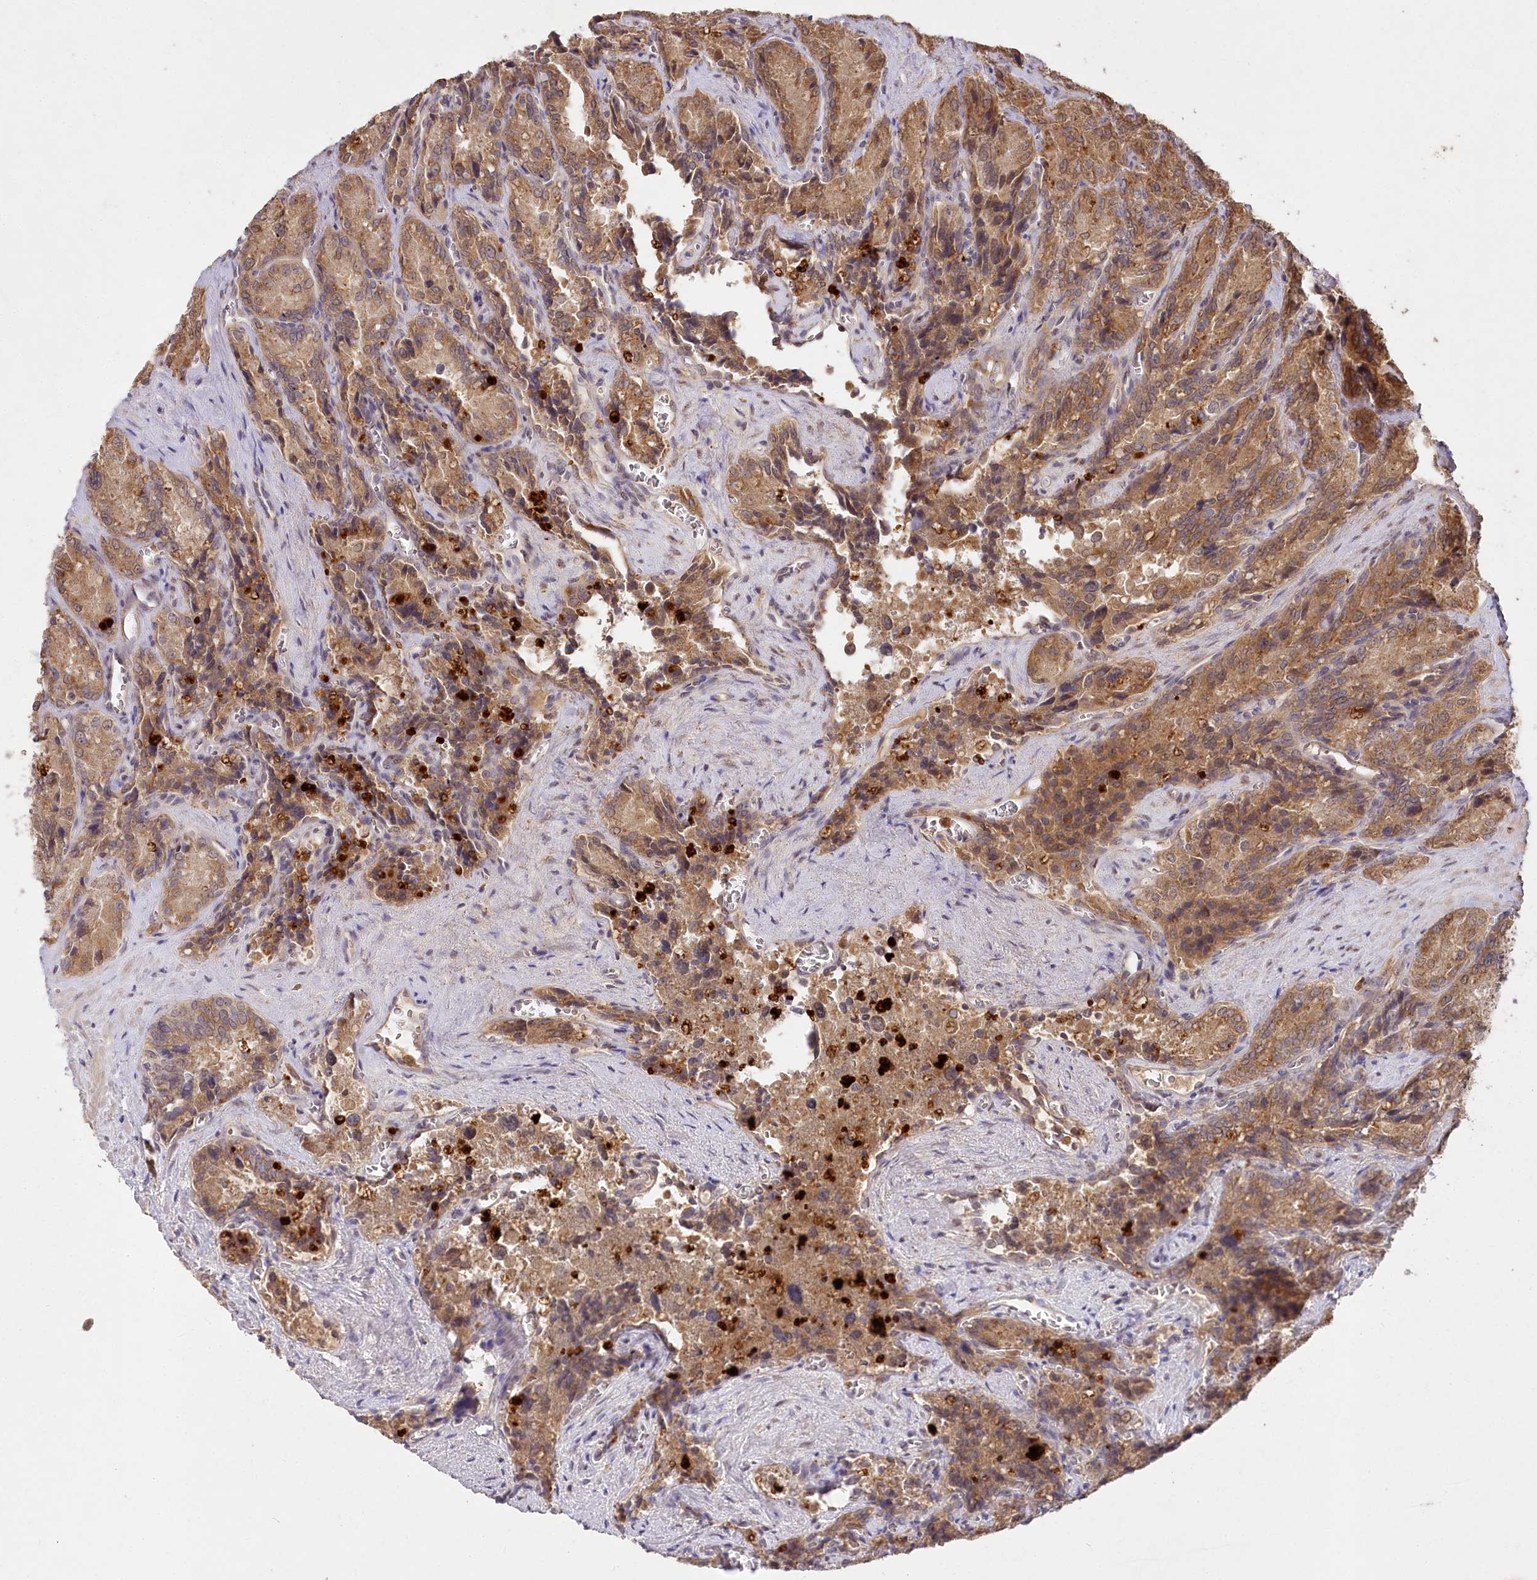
{"staining": {"intensity": "moderate", "quantity": ">75%", "location": "cytoplasmic/membranous"}, "tissue": "seminal vesicle", "cell_type": "Glandular cells", "image_type": "normal", "snomed": [{"axis": "morphology", "description": "Normal tissue, NOS"}, {"axis": "topography", "description": "Seminal veicle"}], "caption": "Seminal vesicle stained with immunohistochemistry shows moderate cytoplasmic/membranous staining in about >75% of glandular cells.", "gene": "IRAK1BP1", "patient": {"sex": "male", "age": 62}}